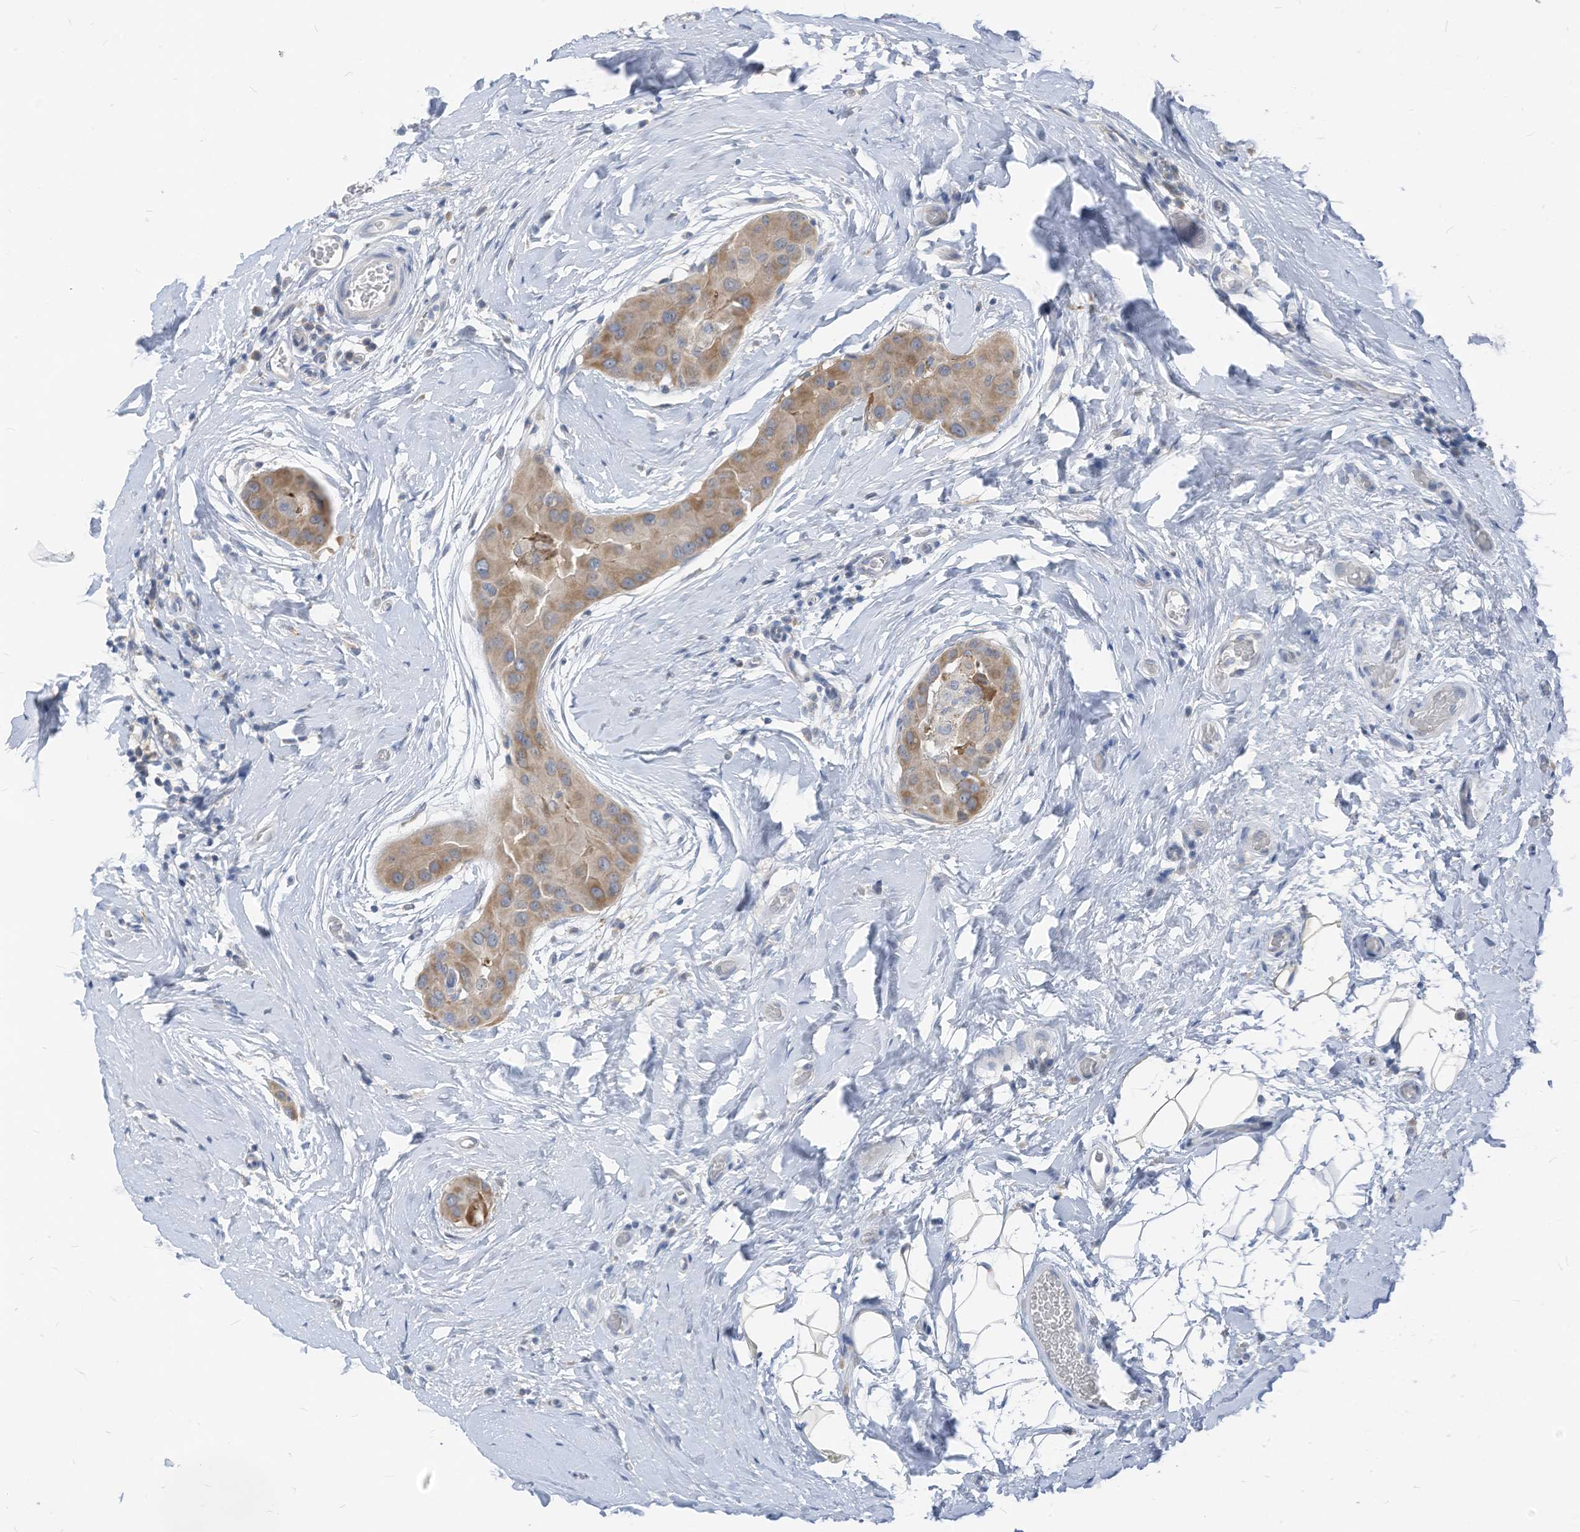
{"staining": {"intensity": "moderate", "quantity": "25%-75%", "location": "cytoplasmic/membranous"}, "tissue": "thyroid cancer", "cell_type": "Tumor cells", "image_type": "cancer", "snomed": [{"axis": "morphology", "description": "Papillary adenocarcinoma, NOS"}, {"axis": "topography", "description": "Thyroid gland"}], "caption": "Human papillary adenocarcinoma (thyroid) stained for a protein (brown) demonstrates moderate cytoplasmic/membranous positive expression in approximately 25%-75% of tumor cells.", "gene": "LDAH", "patient": {"sex": "male", "age": 33}}